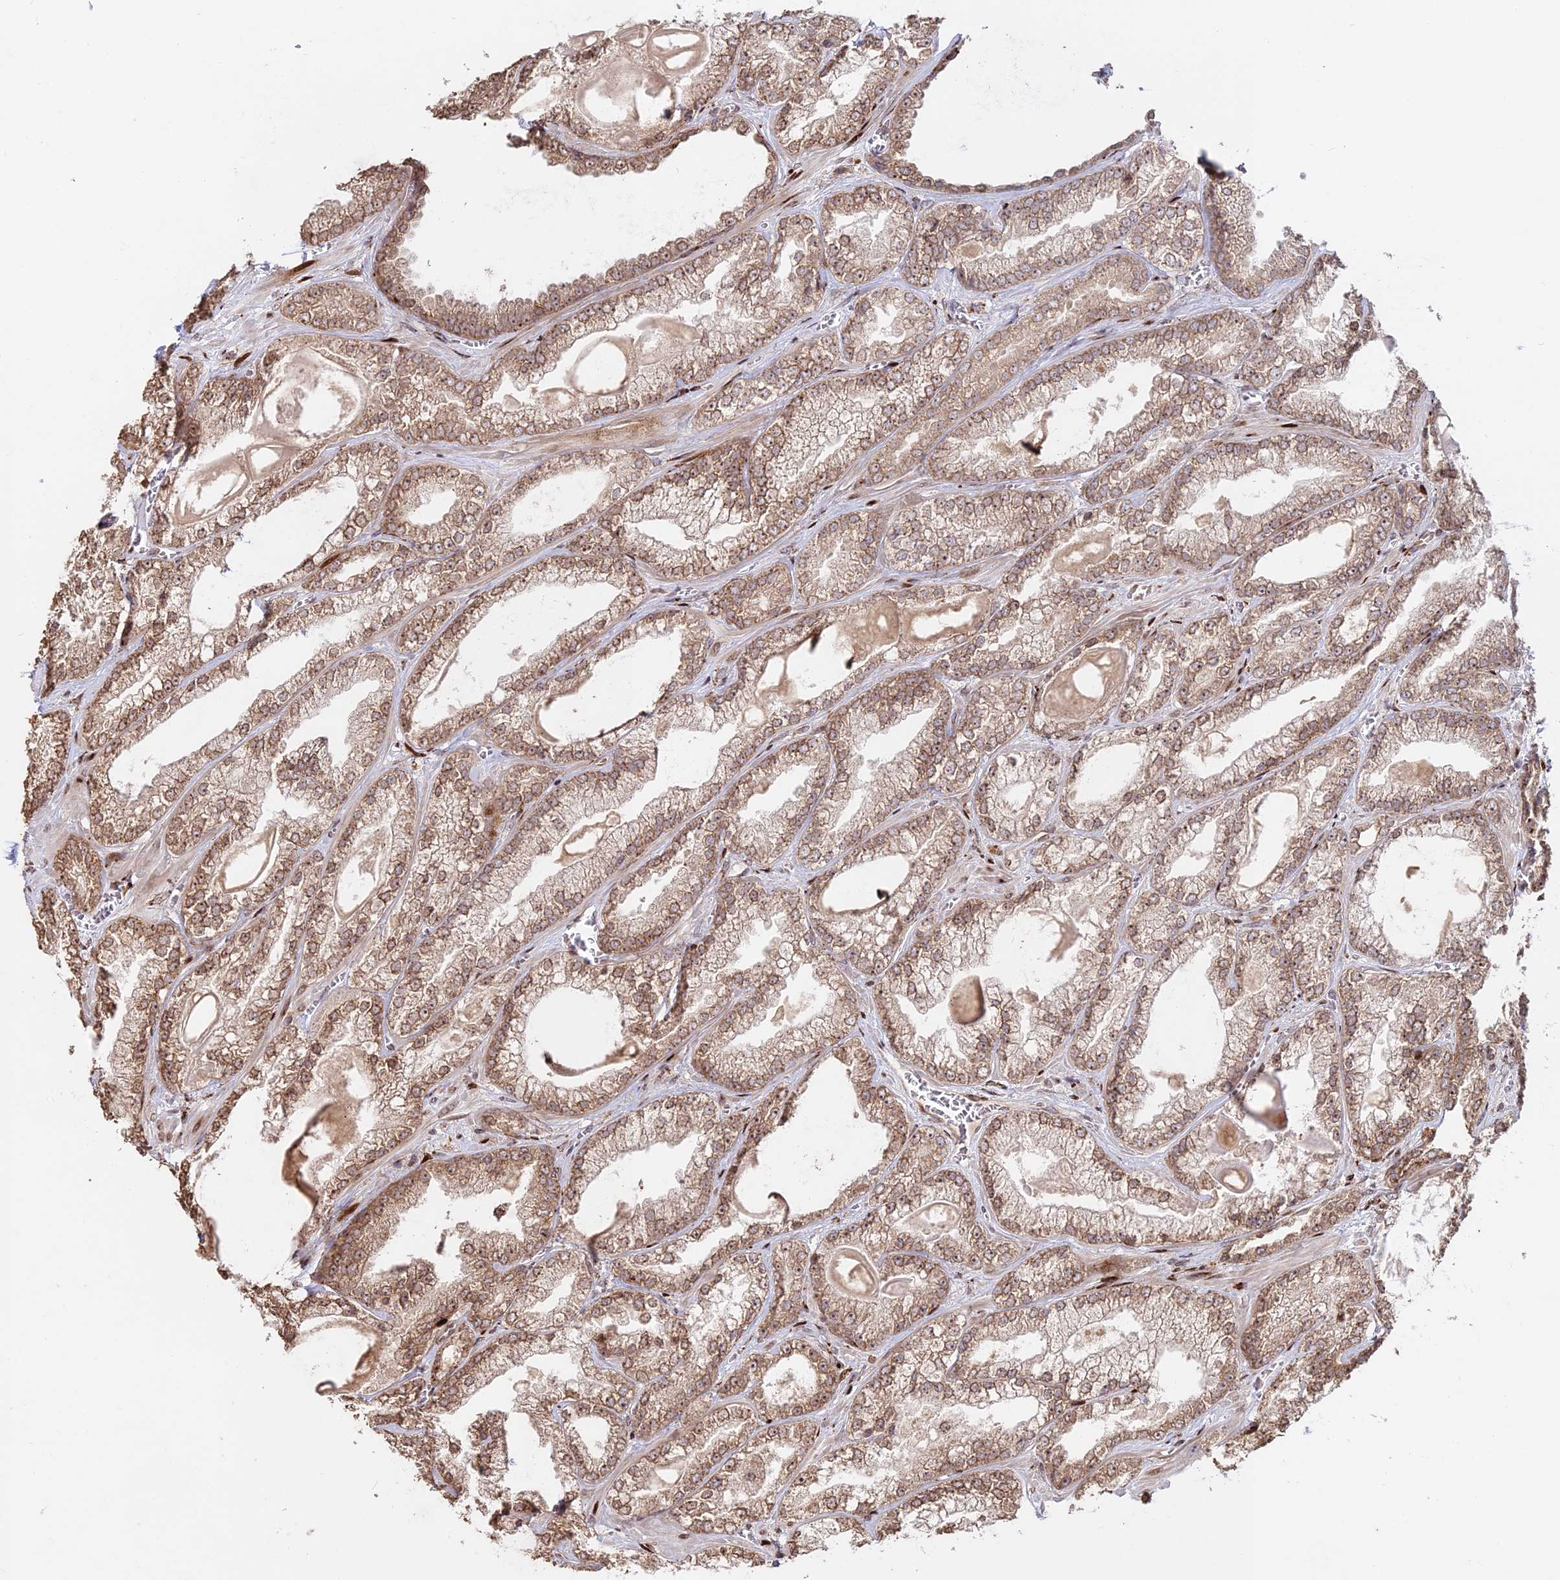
{"staining": {"intensity": "moderate", "quantity": ">75%", "location": "cytoplasmic/membranous,nuclear"}, "tissue": "prostate cancer", "cell_type": "Tumor cells", "image_type": "cancer", "snomed": [{"axis": "morphology", "description": "Adenocarcinoma, Low grade"}, {"axis": "topography", "description": "Prostate"}], "caption": "Immunohistochemistry image of human prostate cancer (low-grade adenocarcinoma) stained for a protein (brown), which displays medium levels of moderate cytoplasmic/membranous and nuclear staining in about >75% of tumor cells.", "gene": "RBMS2", "patient": {"sex": "male", "age": 57}}